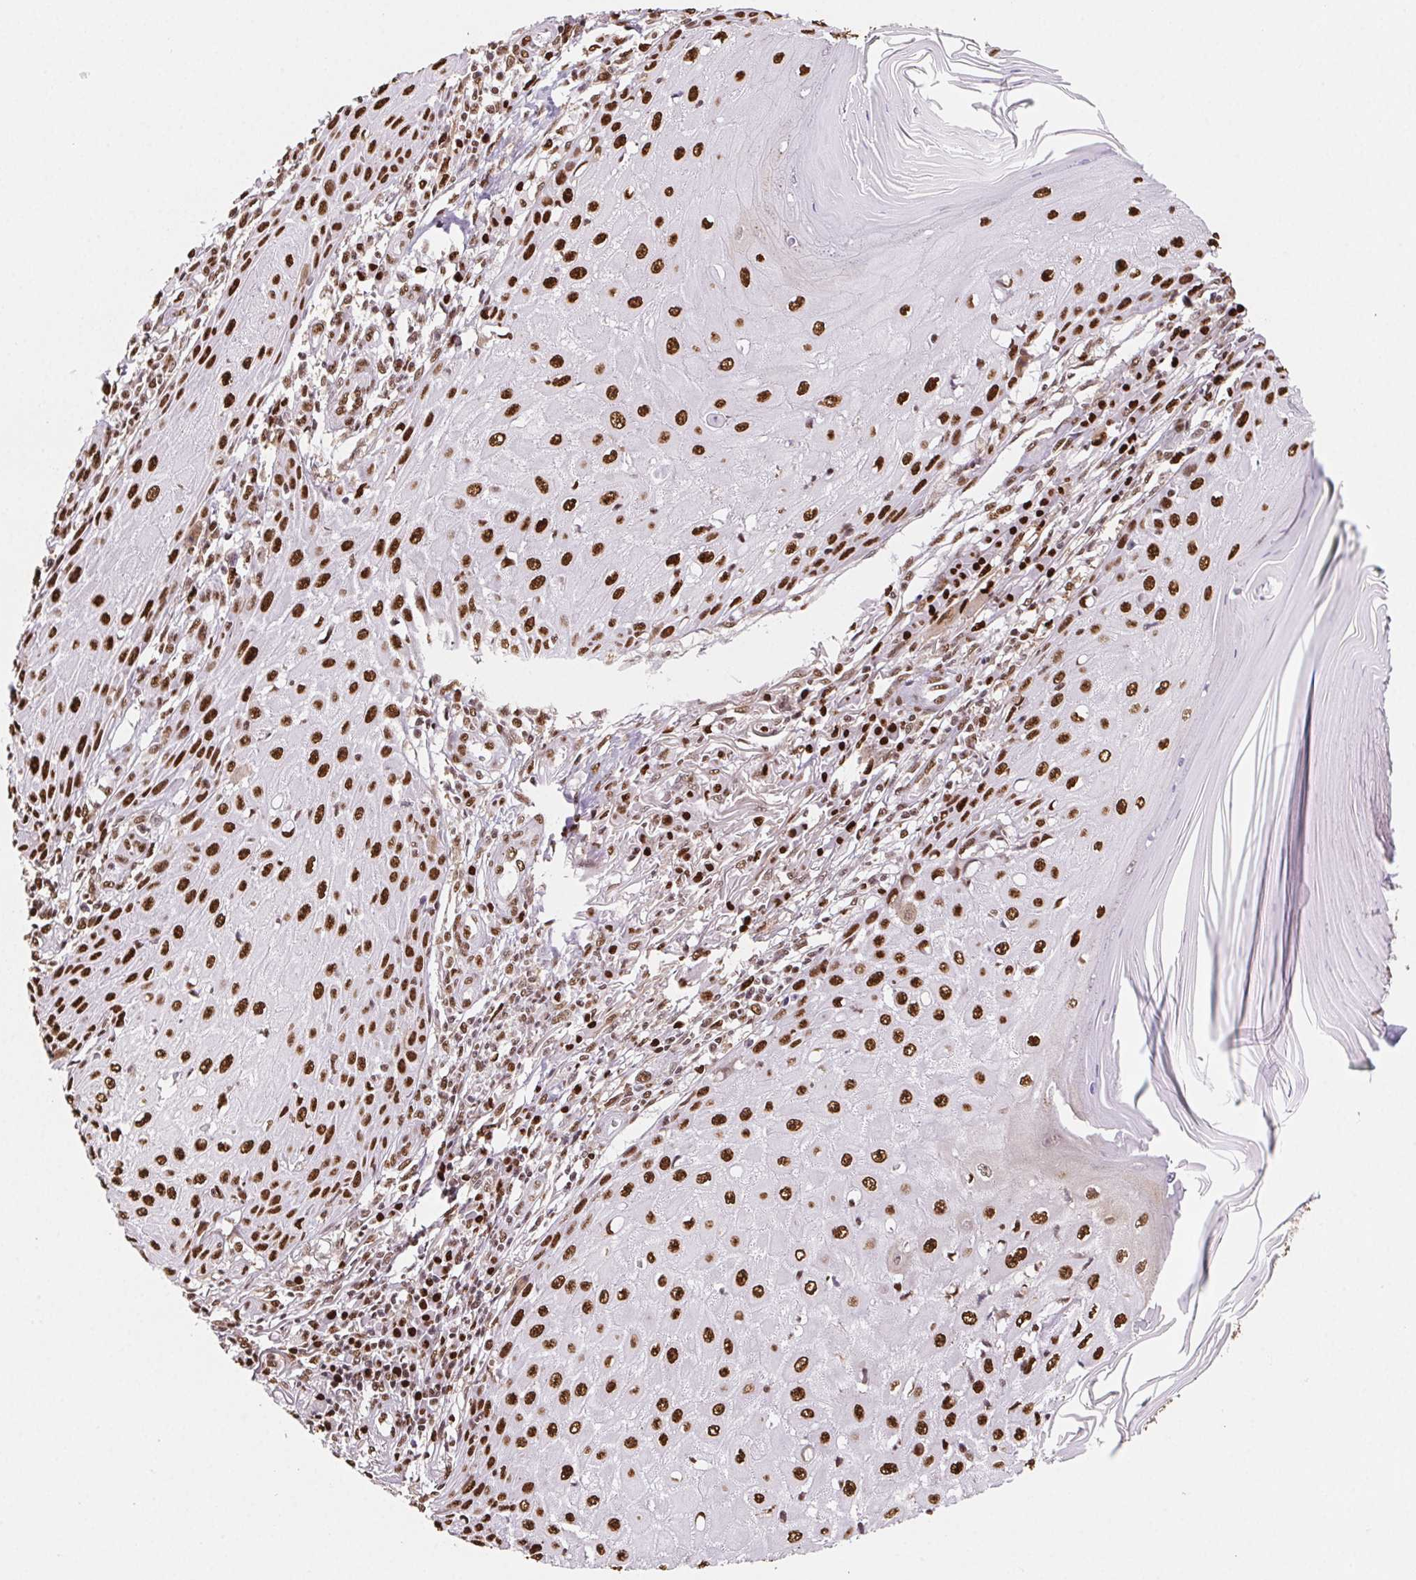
{"staining": {"intensity": "strong", "quantity": ">75%", "location": "nuclear"}, "tissue": "skin cancer", "cell_type": "Tumor cells", "image_type": "cancer", "snomed": [{"axis": "morphology", "description": "Squamous cell carcinoma, NOS"}, {"axis": "topography", "description": "Skin"}], "caption": "A micrograph showing strong nuclear staining in about >75% of tumor cells in squamous cell carcinoma (skin), as visualized by brown immunohistochemical staining.", "gene": "SET", "patient": {"sex": "female", "age": 73}}